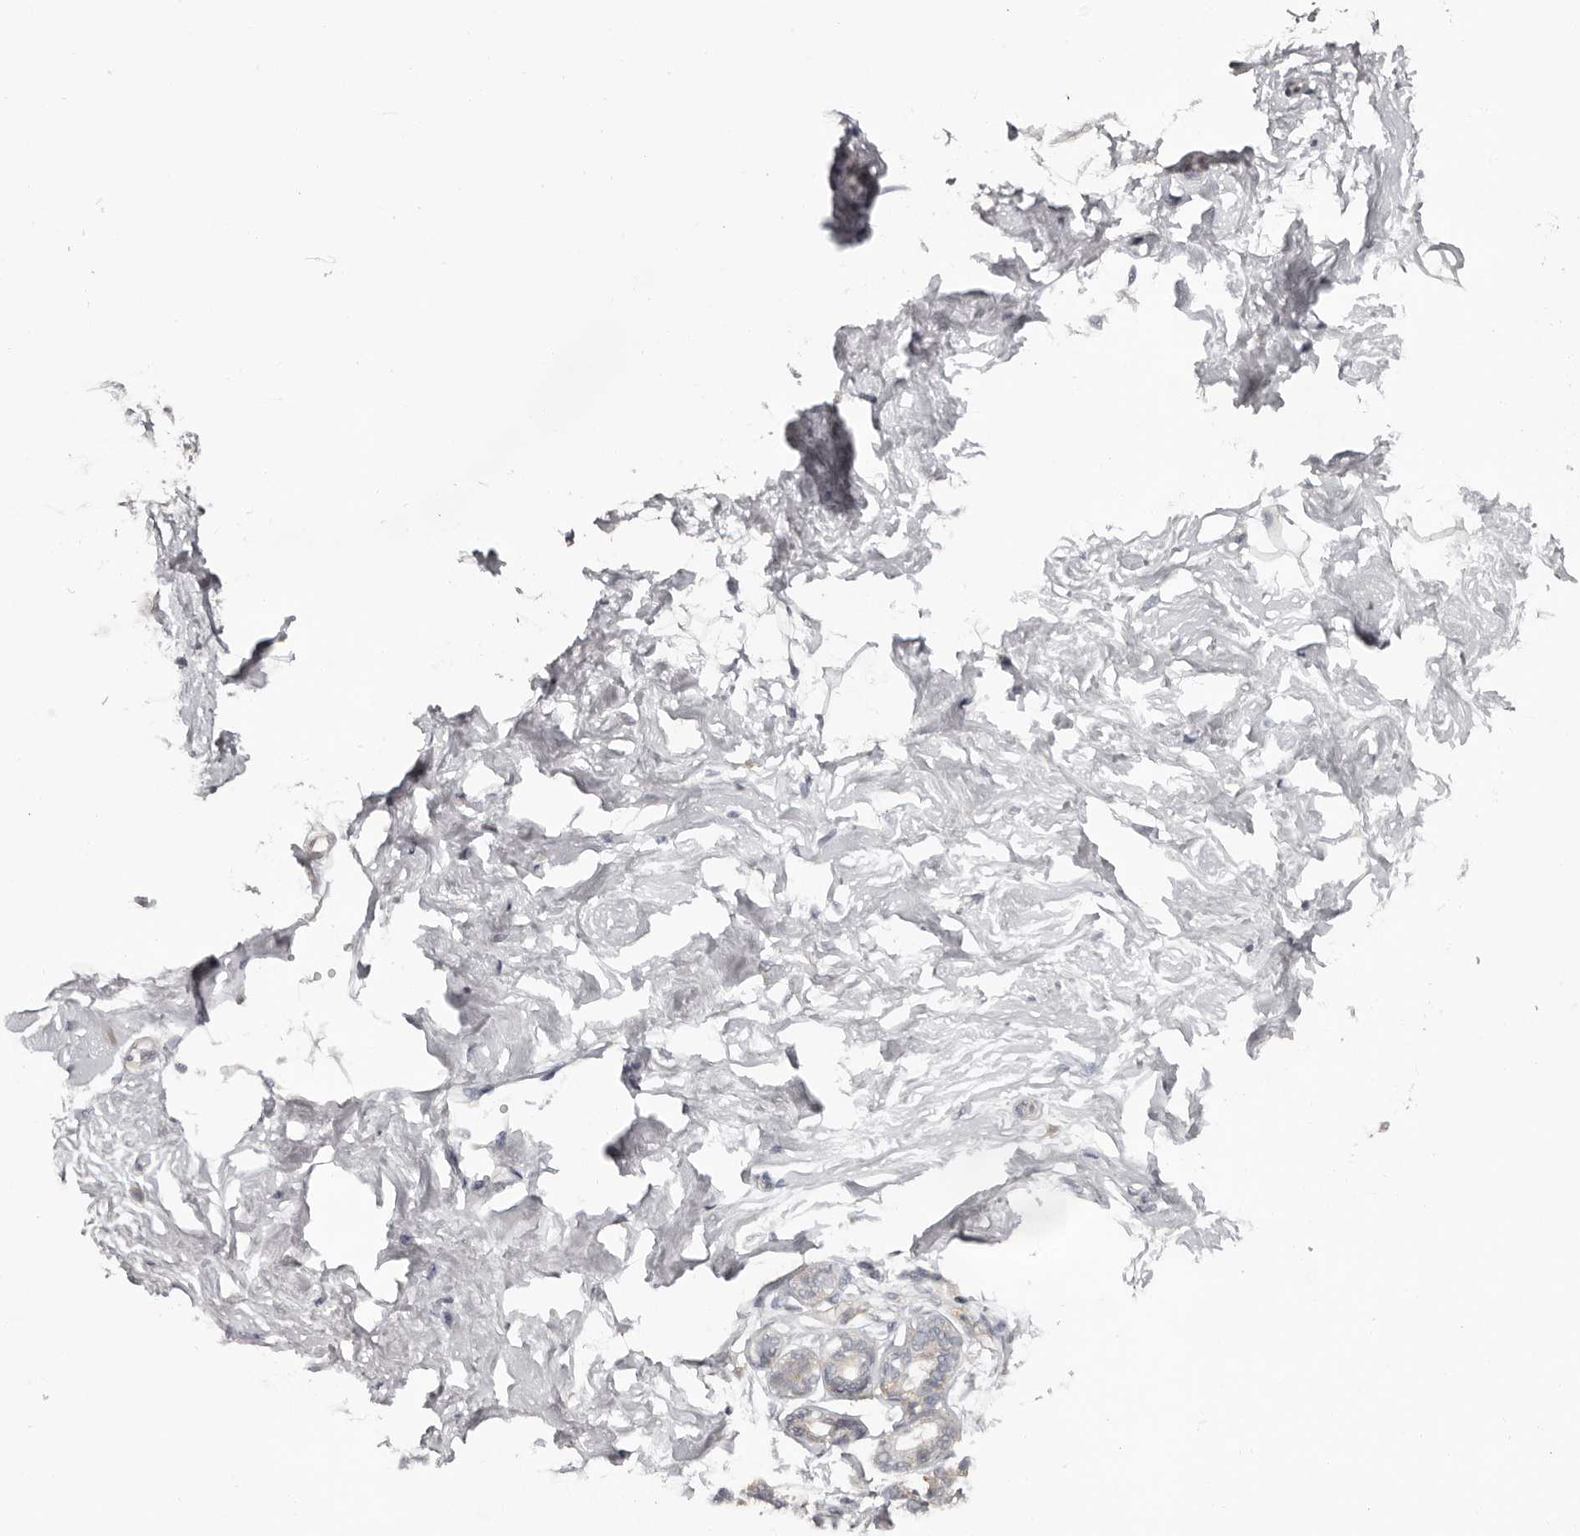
{"staining": {"intensity": "negative", "quantity": "none", "location": "none"}, "tissue": "breast", "cell_type": "Adipocytes", "image_type": "normal", "snomed": [{"axis": "morphology", "description": "Normal tissue, NOS"}, {"axis": "morphology", "description": "Adenoma, NOS"}, {"axis": "topography", "description": "Breast"}], "caption": "DAB (3,3'-diaminobenzidine) immunohistochemical staining of benign breast demonstrates no significant expression in adipocytes. The staining is performed using DAB (3,3'-diaminobenzidine) brown chromogen with nuclei counter-stained in using hematoxylin.", "gene": "ANKRD44", "patient": {"sex": "female", "age": 23}}